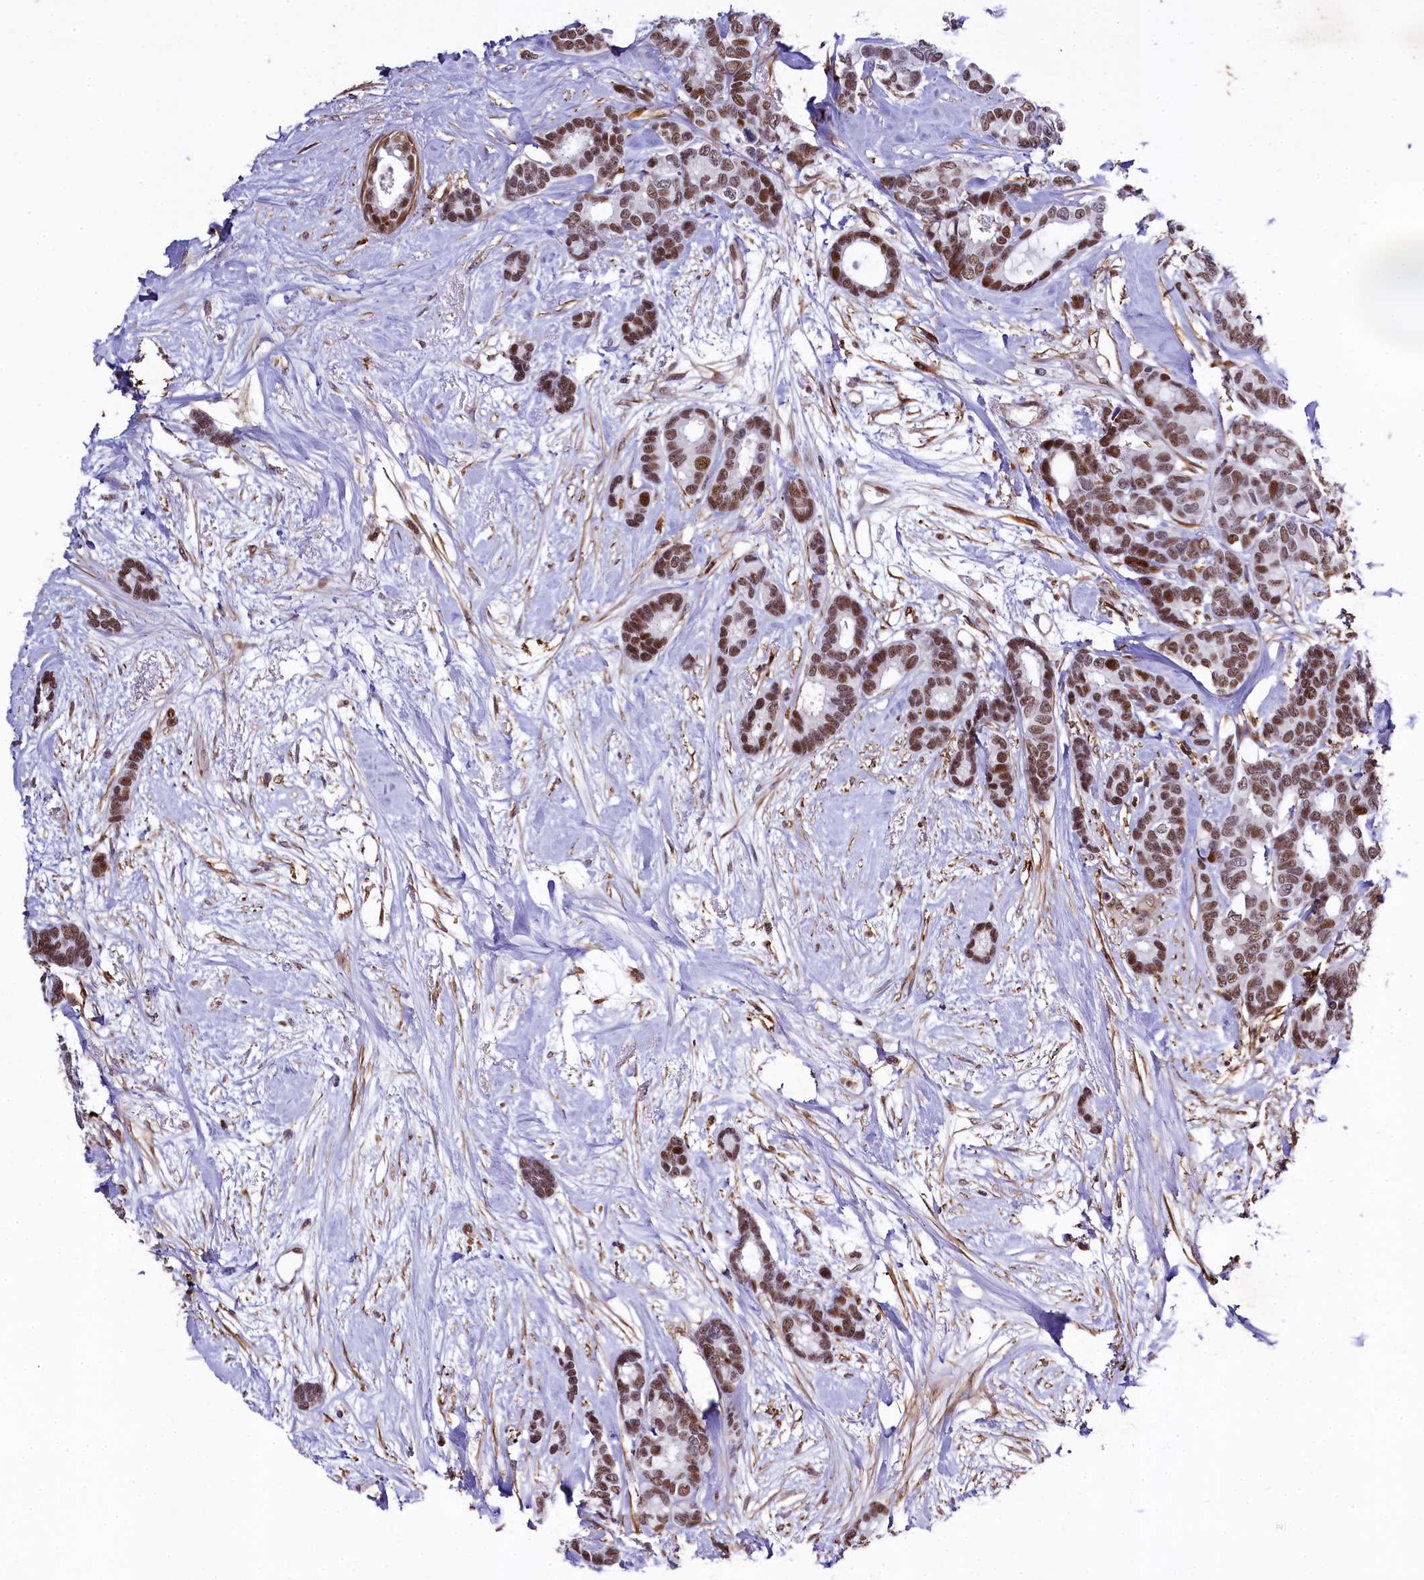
{"staining": {"intensity": "moderate", "quantity": ">75%", "location": "nuclear"}, "tissue": "breast cancer", "cell_type": "Tumor cells", "image_type": "cancer", "snomed": [{"axis": "morphology", "description": "Duct carcinoma"}, {"axis": "topography", "description": "Breast"}], "caption": "Moderate nuclear expression for a protein is seen in about >75% of tumor cells of breast infiltrating ductal carcinoma using immunohistochemistry.", "gene": "SAMD10", "patient": {"sex": "female", "age": 87}}